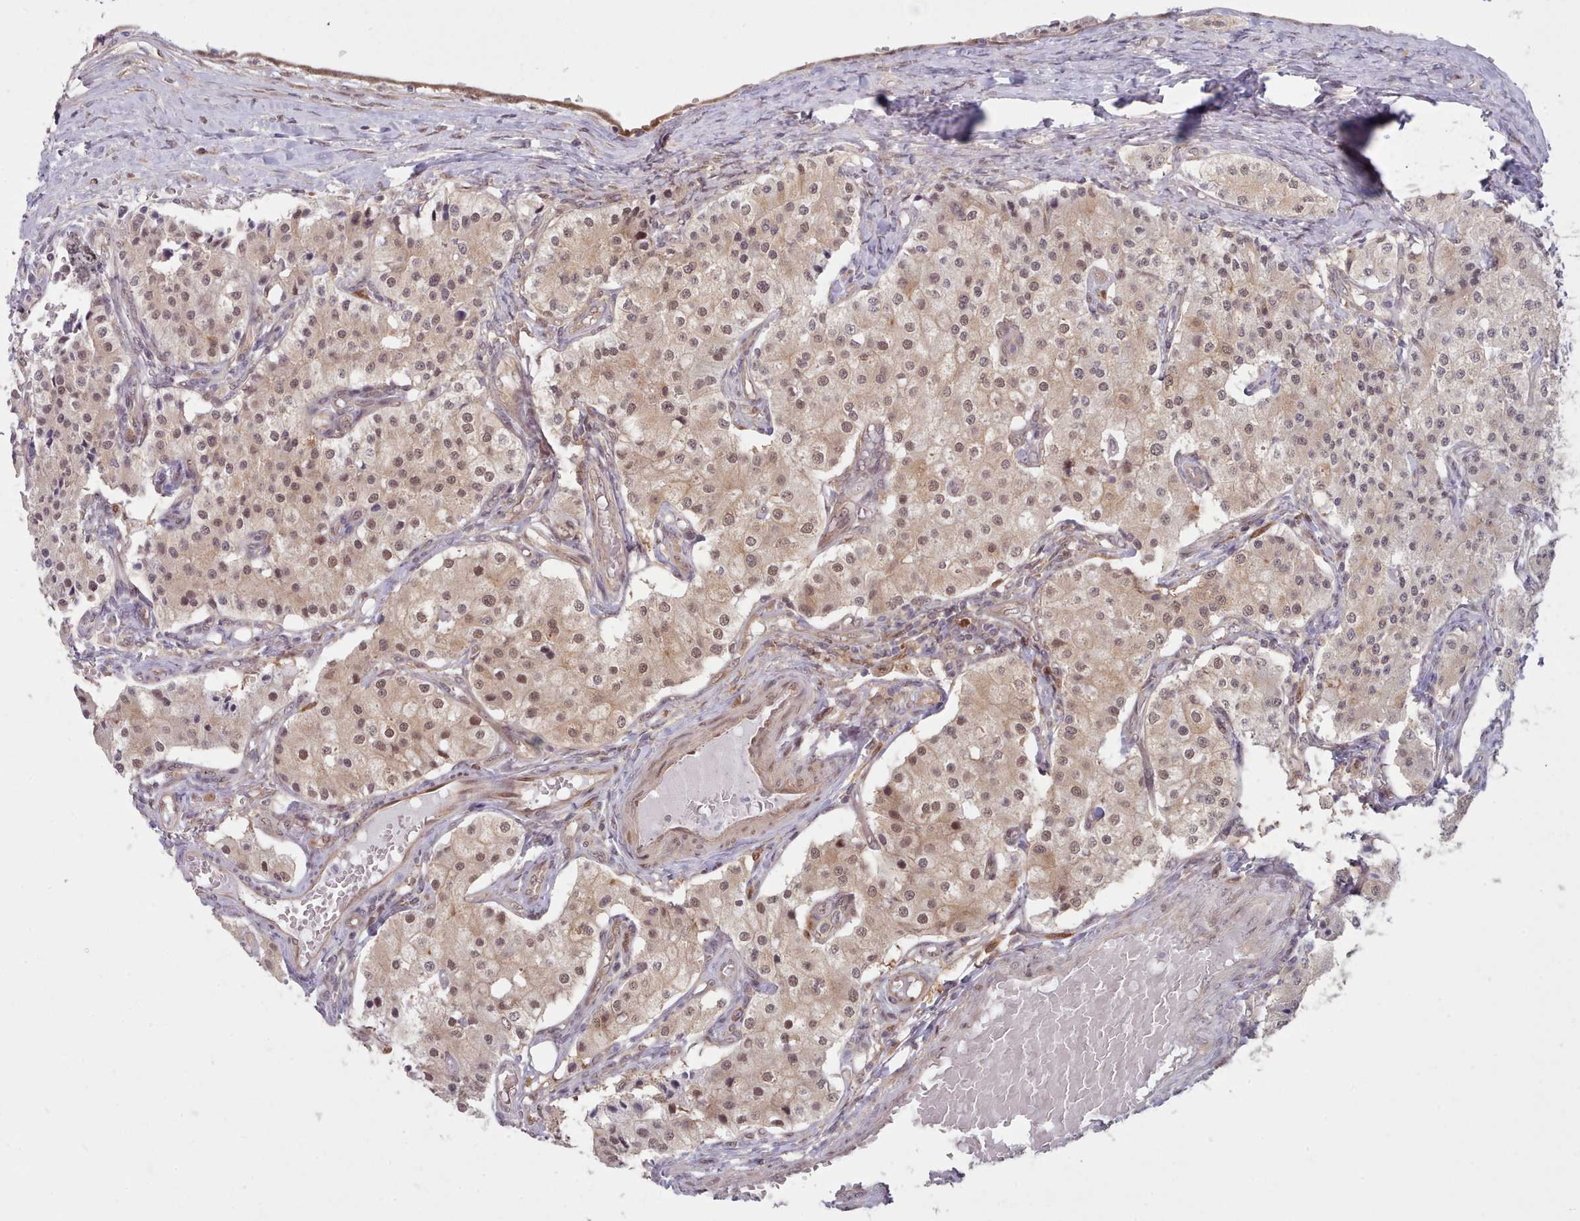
{"staining": {"intensity": "moderate", "quantity": "25%-75%", "location": "nuclear"}, "tissue": "carcinoid", "cell_type": "Tumor cells", "image_type": "cancer", "snomed": [{"axis": "morphology", "description": "Carcinoid, malignant, NOS"}, {"axis": "topography", "description": "Colon"}], "caption": "A photomicrograph of carcinoid stained for a protein reveals moderate nuclear brown staining in tumor cells. The staining was performed using DAB (3,3'-diaminobenzidine) to visualize the protein expression in brown, while the nuclei were stained in blue with hematoxylin (Magnification: 20x).", "gene": "CES3", "patient": {"sex": "female", "age": 52}}